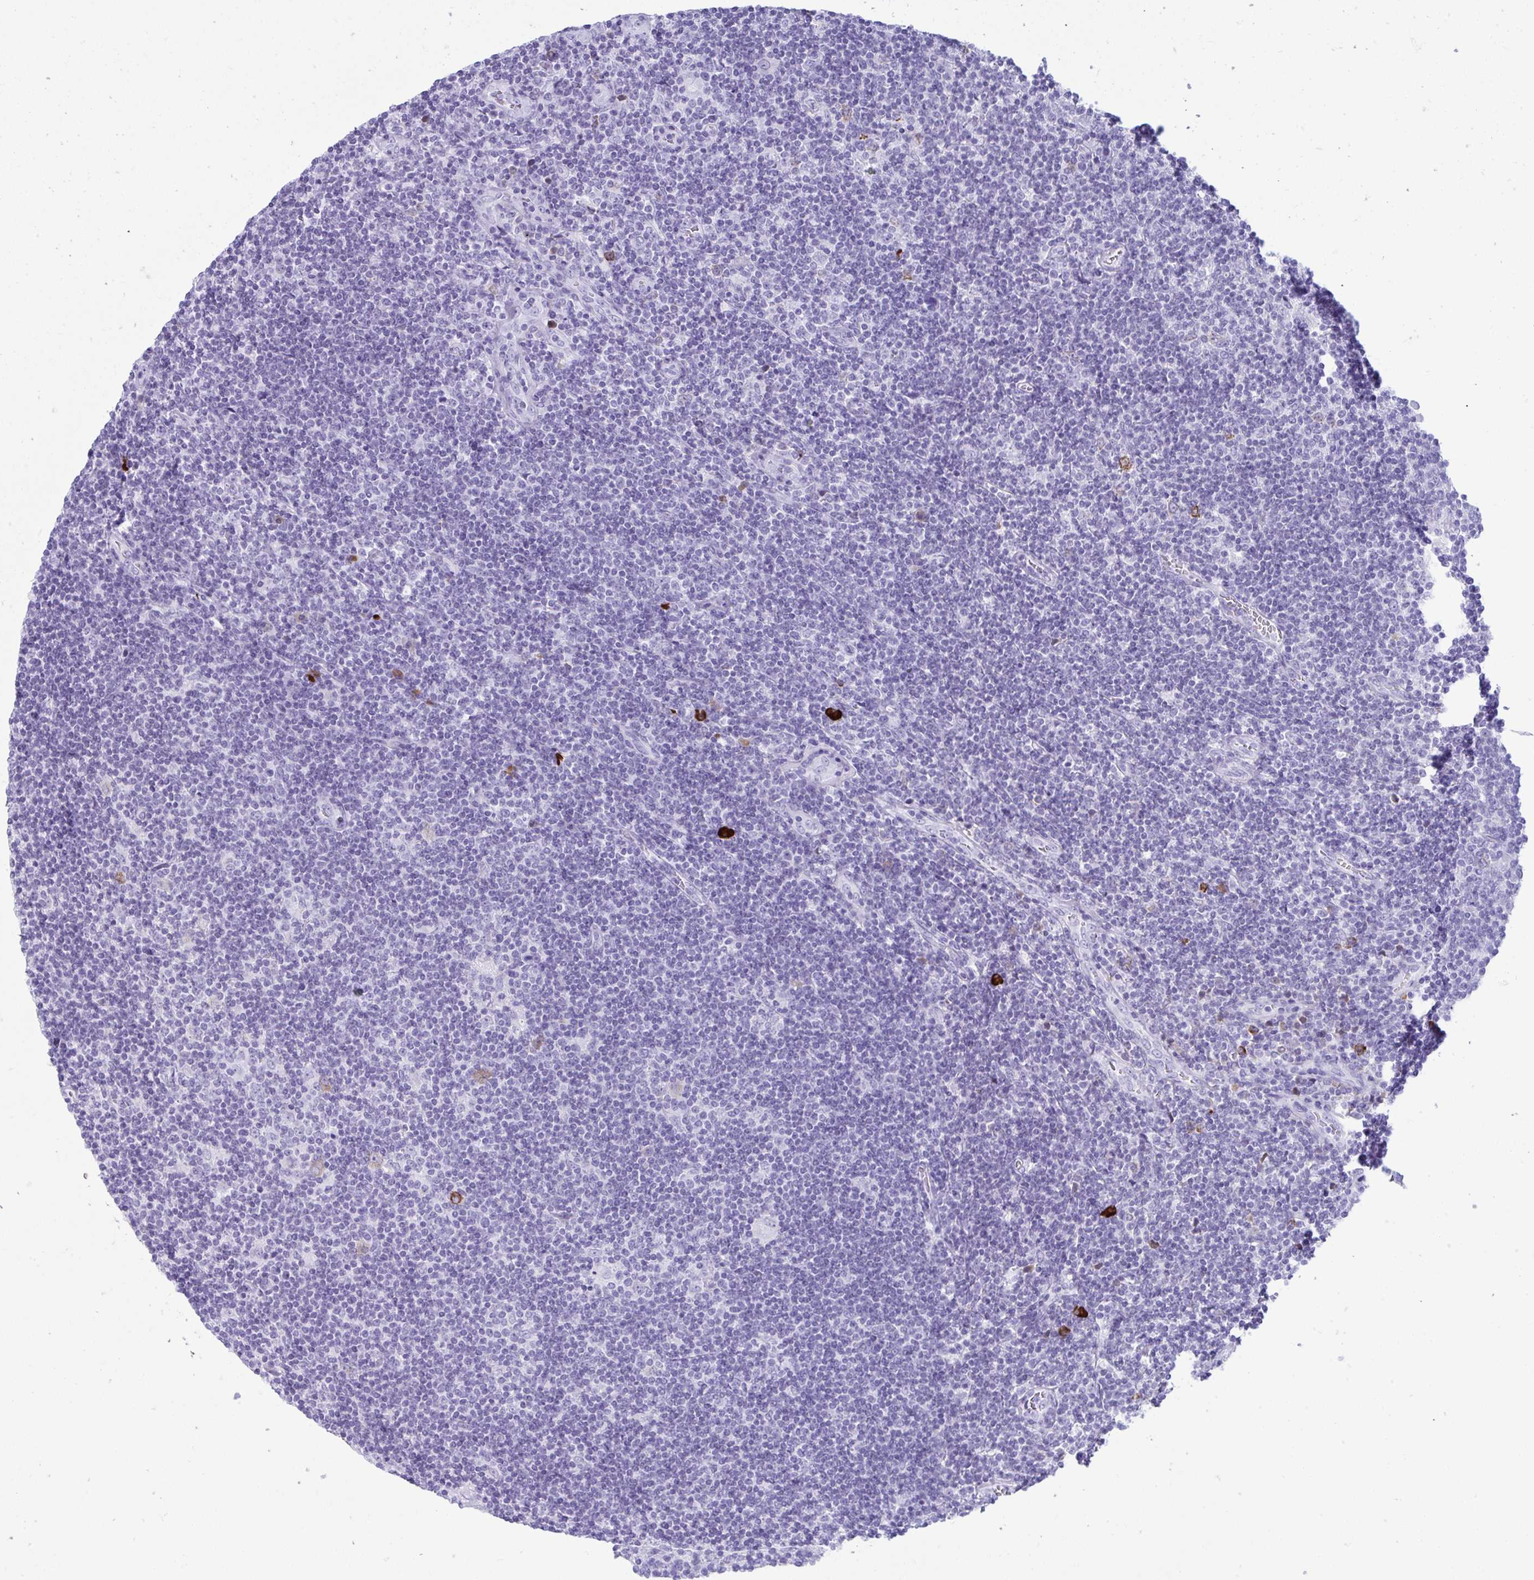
{"staining": {"intensity": "negative", "quantity": "none", "location": "none"}, "tissue": "lymphoma", "cell_type": "Tumor cells", "image_type": "cancer", "snomed": [{"axis": "morphology", "description": "Hodgkin's disease, NOS"}, {"axis": "topography", "description": "Lymph node"}], "caption": "A photomicrograph of human Hodgkin's disease is negative for staining in tumor cells. (Brightfield microscopy of DAB (3,3'-diaminobenzidine) immunohistochemistry (IHC) at high magnification).", "gene": "JCHAIN", "patient": {"sex": "male", "age": 40}}